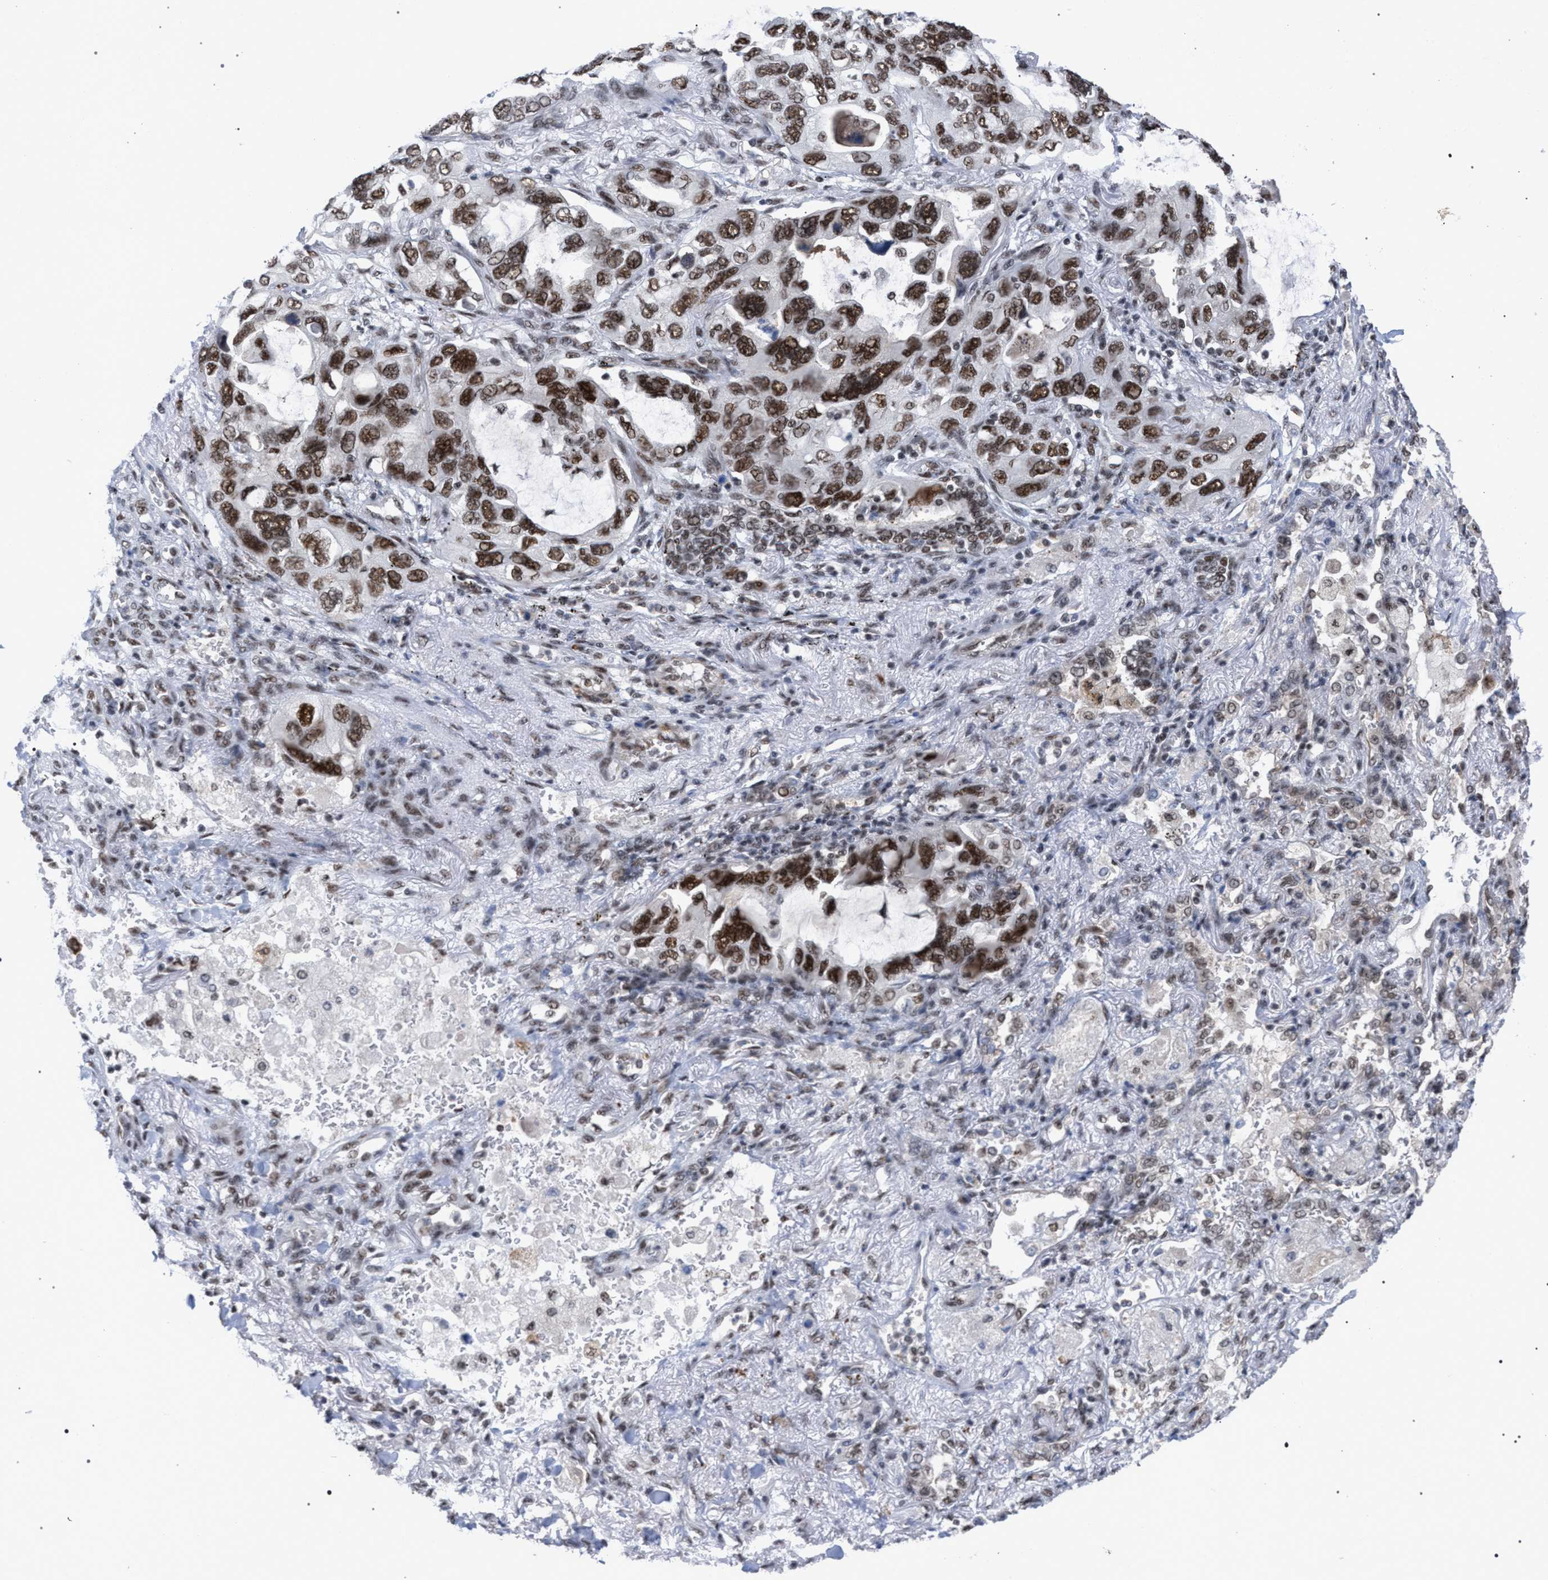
{"staining": {"intensity": "strong", "quantity": ">75%", "location": "nuclear"}, "tissue": "lung cancer", "cell_type": "Tumor cells", "image_type": "cancer", "snomed": [{"axis": "morphology", "description": "Squamous cell carcinoma, NOS"}, {"axis": "topography", "description": "Lung"}], "caption": "Protein expression analysis of human squamous cell carcinoma (lung) reveals strong nuclear expression in approximately >75% of tumor cells.", "gene": "SCAF4", "patient": {"sex": "female", "age": 73}}